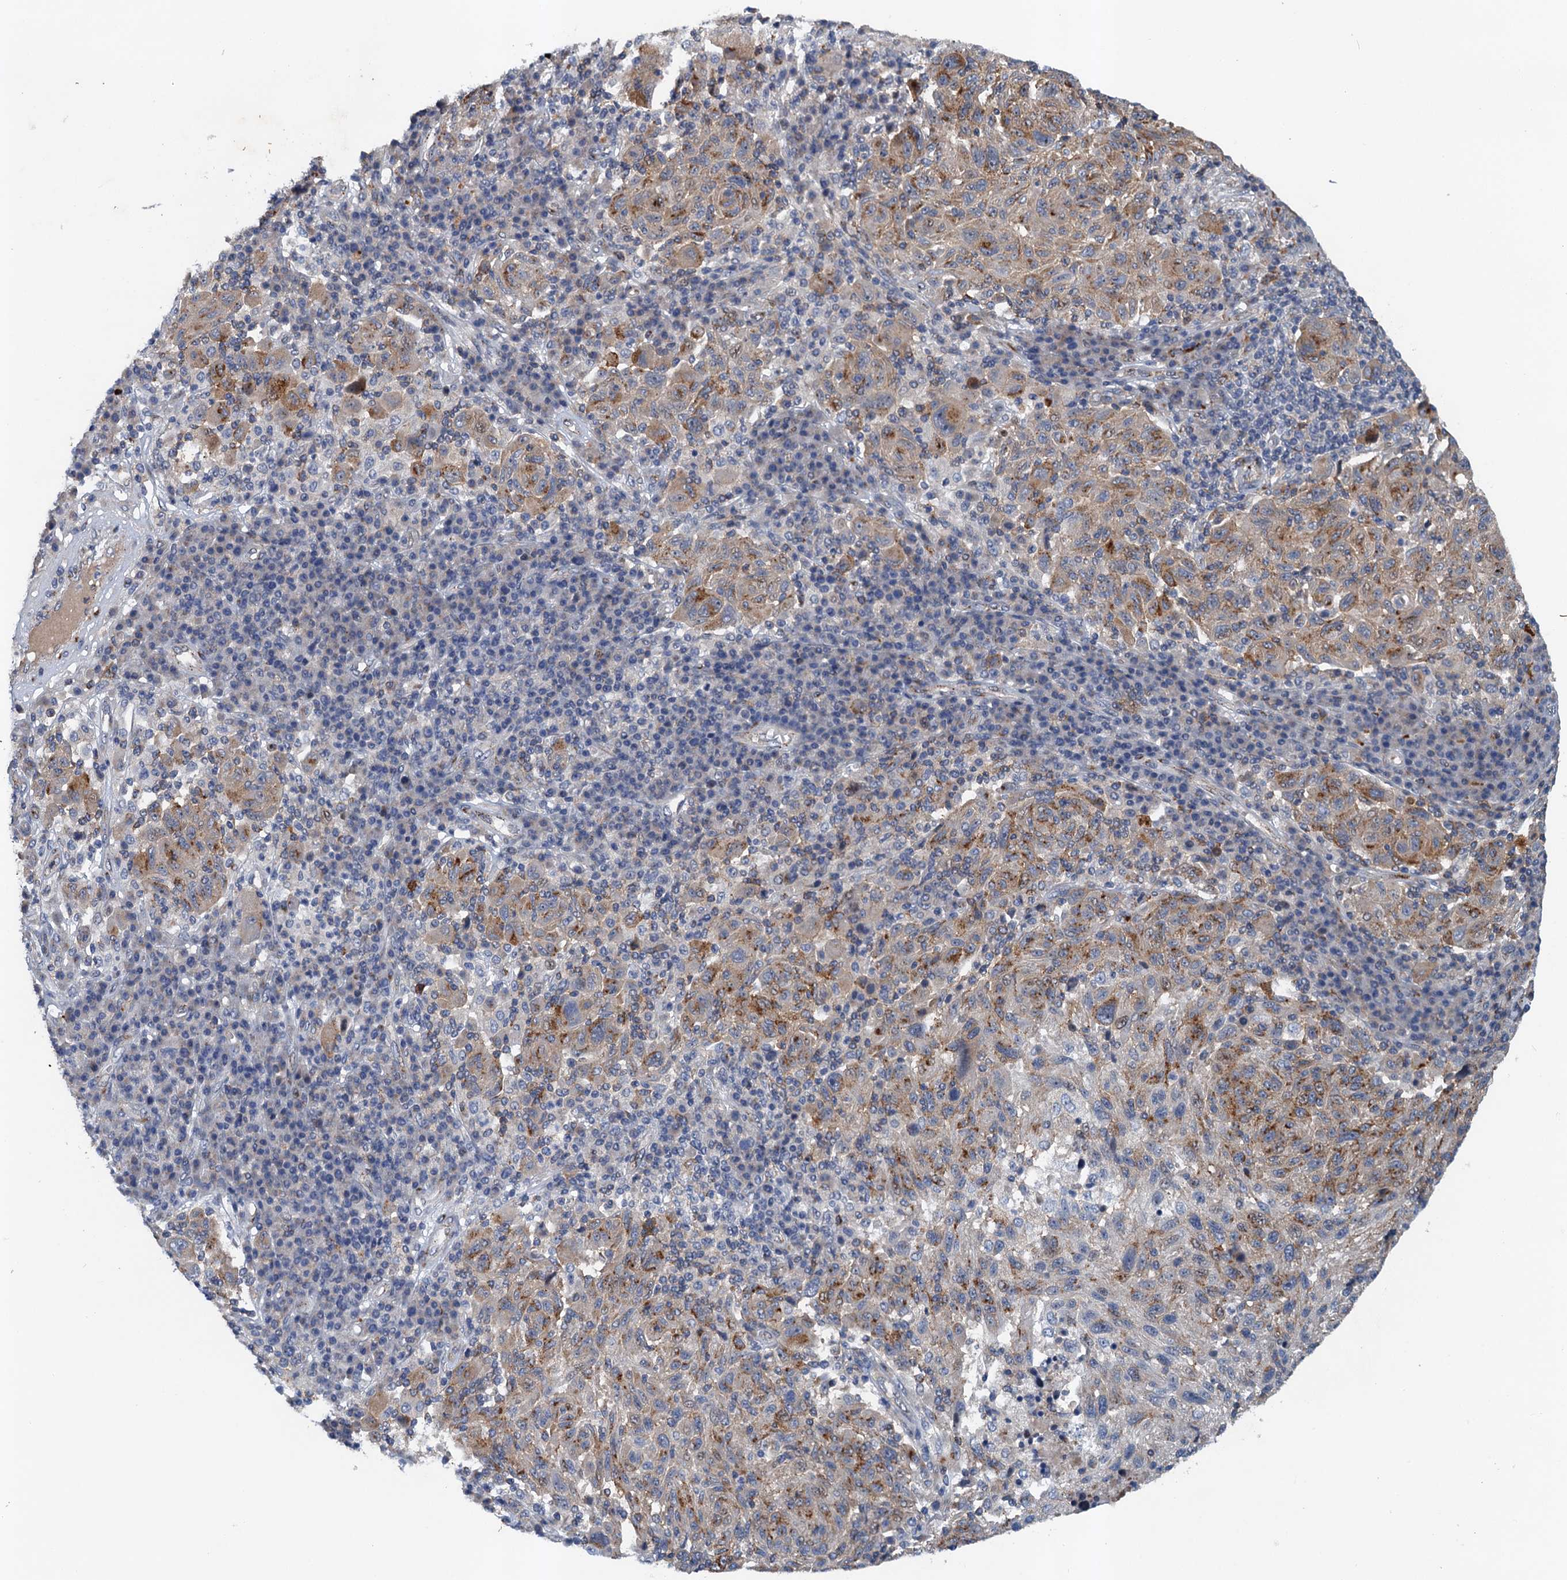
{"staining": {"intensity": "moderate", "quantity": "<25%", "location": "cytoplasmic/membranous"}, "tissue": "melanoma", "cell_type": "Tumor cells", "image_type": "cancer", "snomed": [{"axis": "morphology", "description": "Malignant melanoma, NOS"}, {"axis": "topography", "description": "Skin"}], "caption": "Melanoma was stained to show a protein in brown. There is low levels of moderate cytoplasmic/membranous staining in approximately <25% of tumor cells.", "gene": "NBEA", "patient": {"sex": "male", "age": 53}}